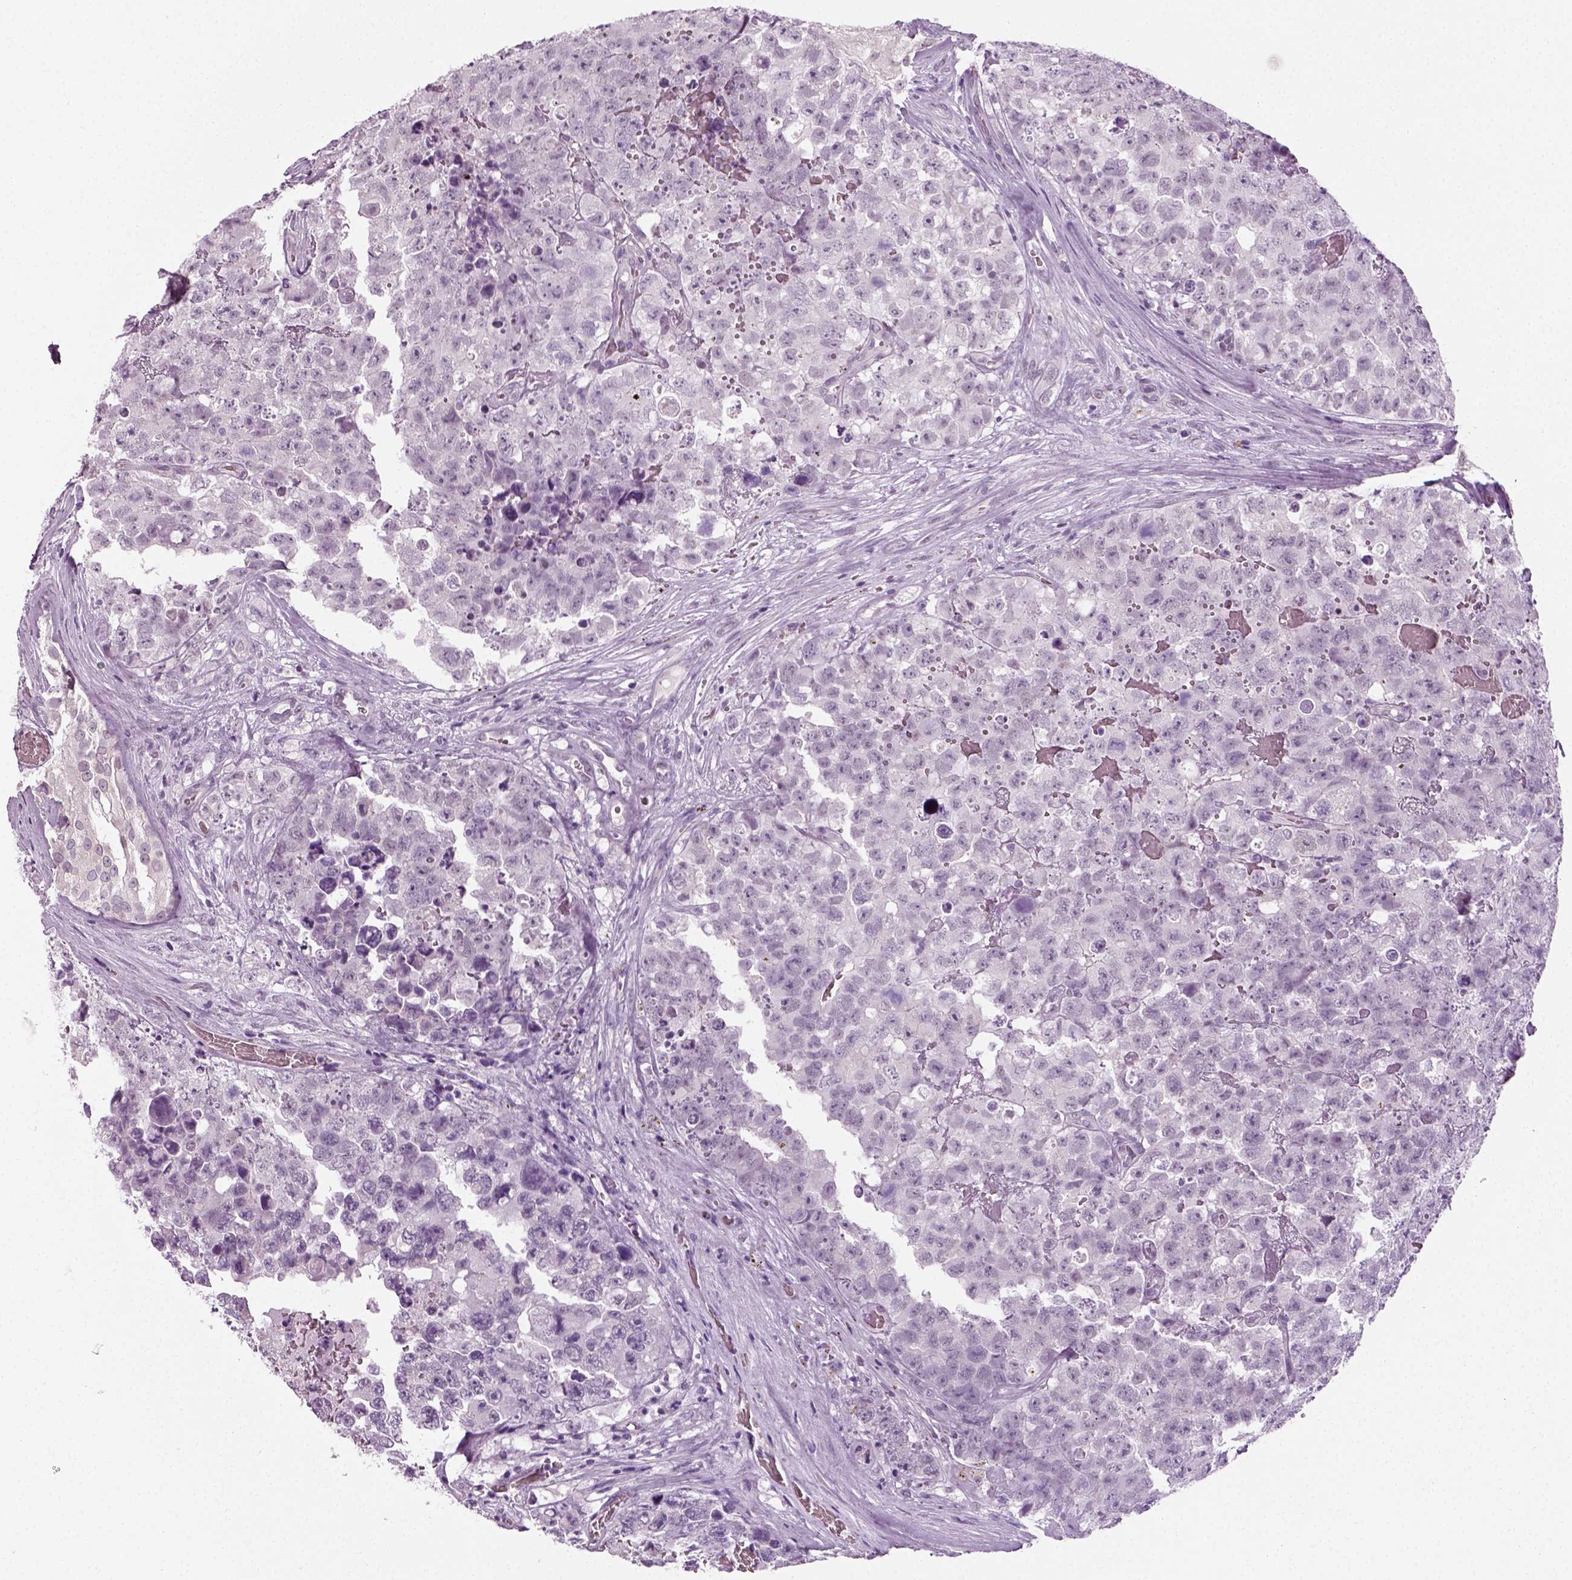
{"staining": {"intensity": "negative", "quantity": "none", "location": "none"}, "tissue": "testis cancer", "cell_type": "Tumor cells", "image_type": "cancer", "snomed": [{"axis": "morphology", "description": "Carcinoma, Embryonal, NOS"}, {"axis": "topography", "description": "Testis"}], "caption": "The immunohistochemistry histopathology image has no significant expression in tumor cells of testis cancer (embryonal carcinoma) tissue.", "gene": "SPATA31E1", "patient": {"sex": "male", "age": 18}}